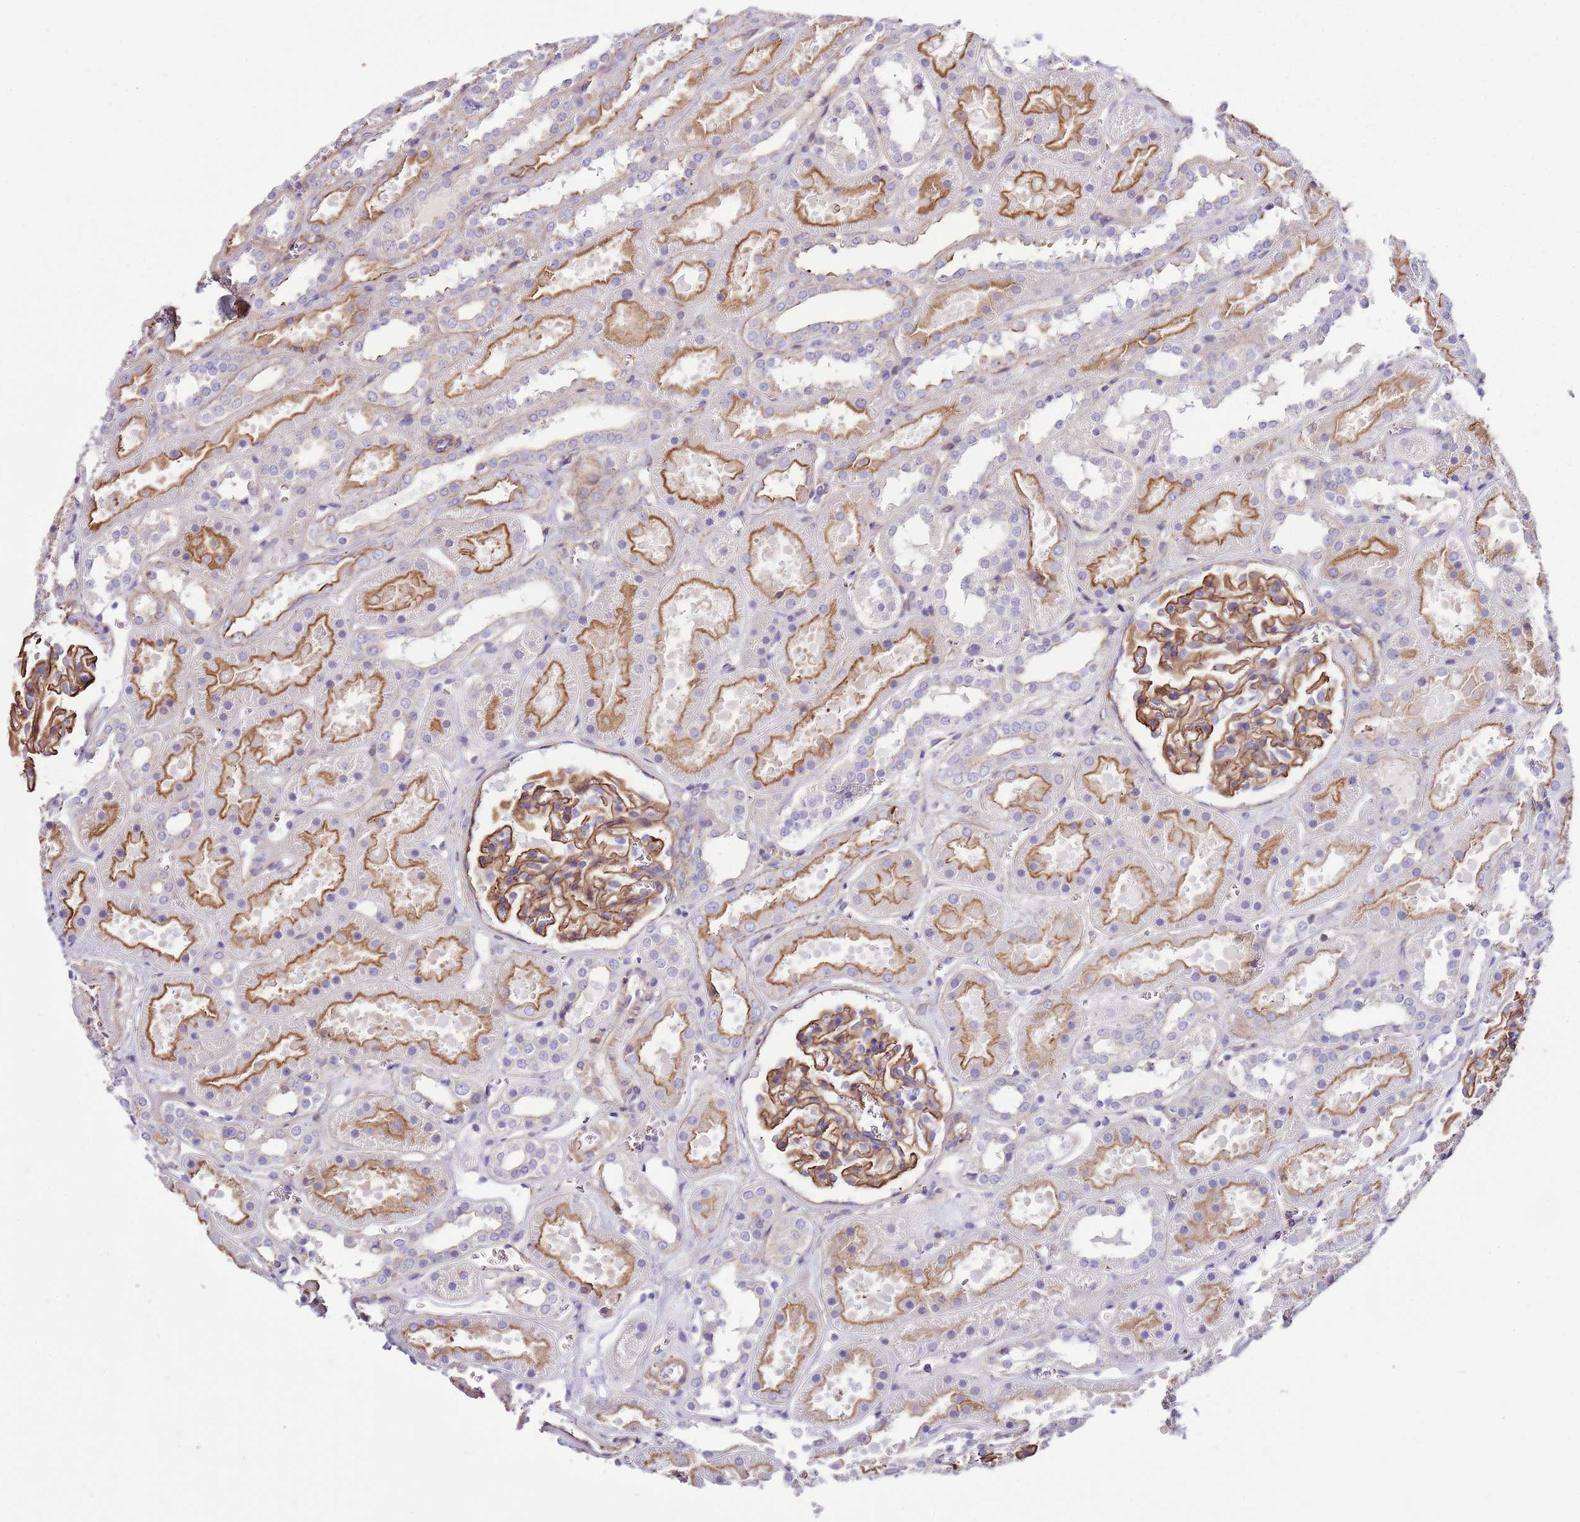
{"staining": {"intensity": "moderate", "quantity": ">75%", "location": "cytoplasmic/membranous"}, "tissue": "kidney", "cell_type": "Cells in glomeruli", "image_type": "normal", "snomed": [{"axis": "morphology", "description": "Normal tissue, NOS"}, {"axis": "topography", "description": "Kidney"}], "caption": "DAB (3,3'-diaminobenzidine) immunohistochemical staining of benign kidney demonstrates moderate cytoplasmic/membranous protein staining in about >75% of cells in glomeruli. The protein is shown in brown color, while the nuclei are stained blue.", "gene": "GFRAL", "patient": {"sex": "female", "age": 41}}